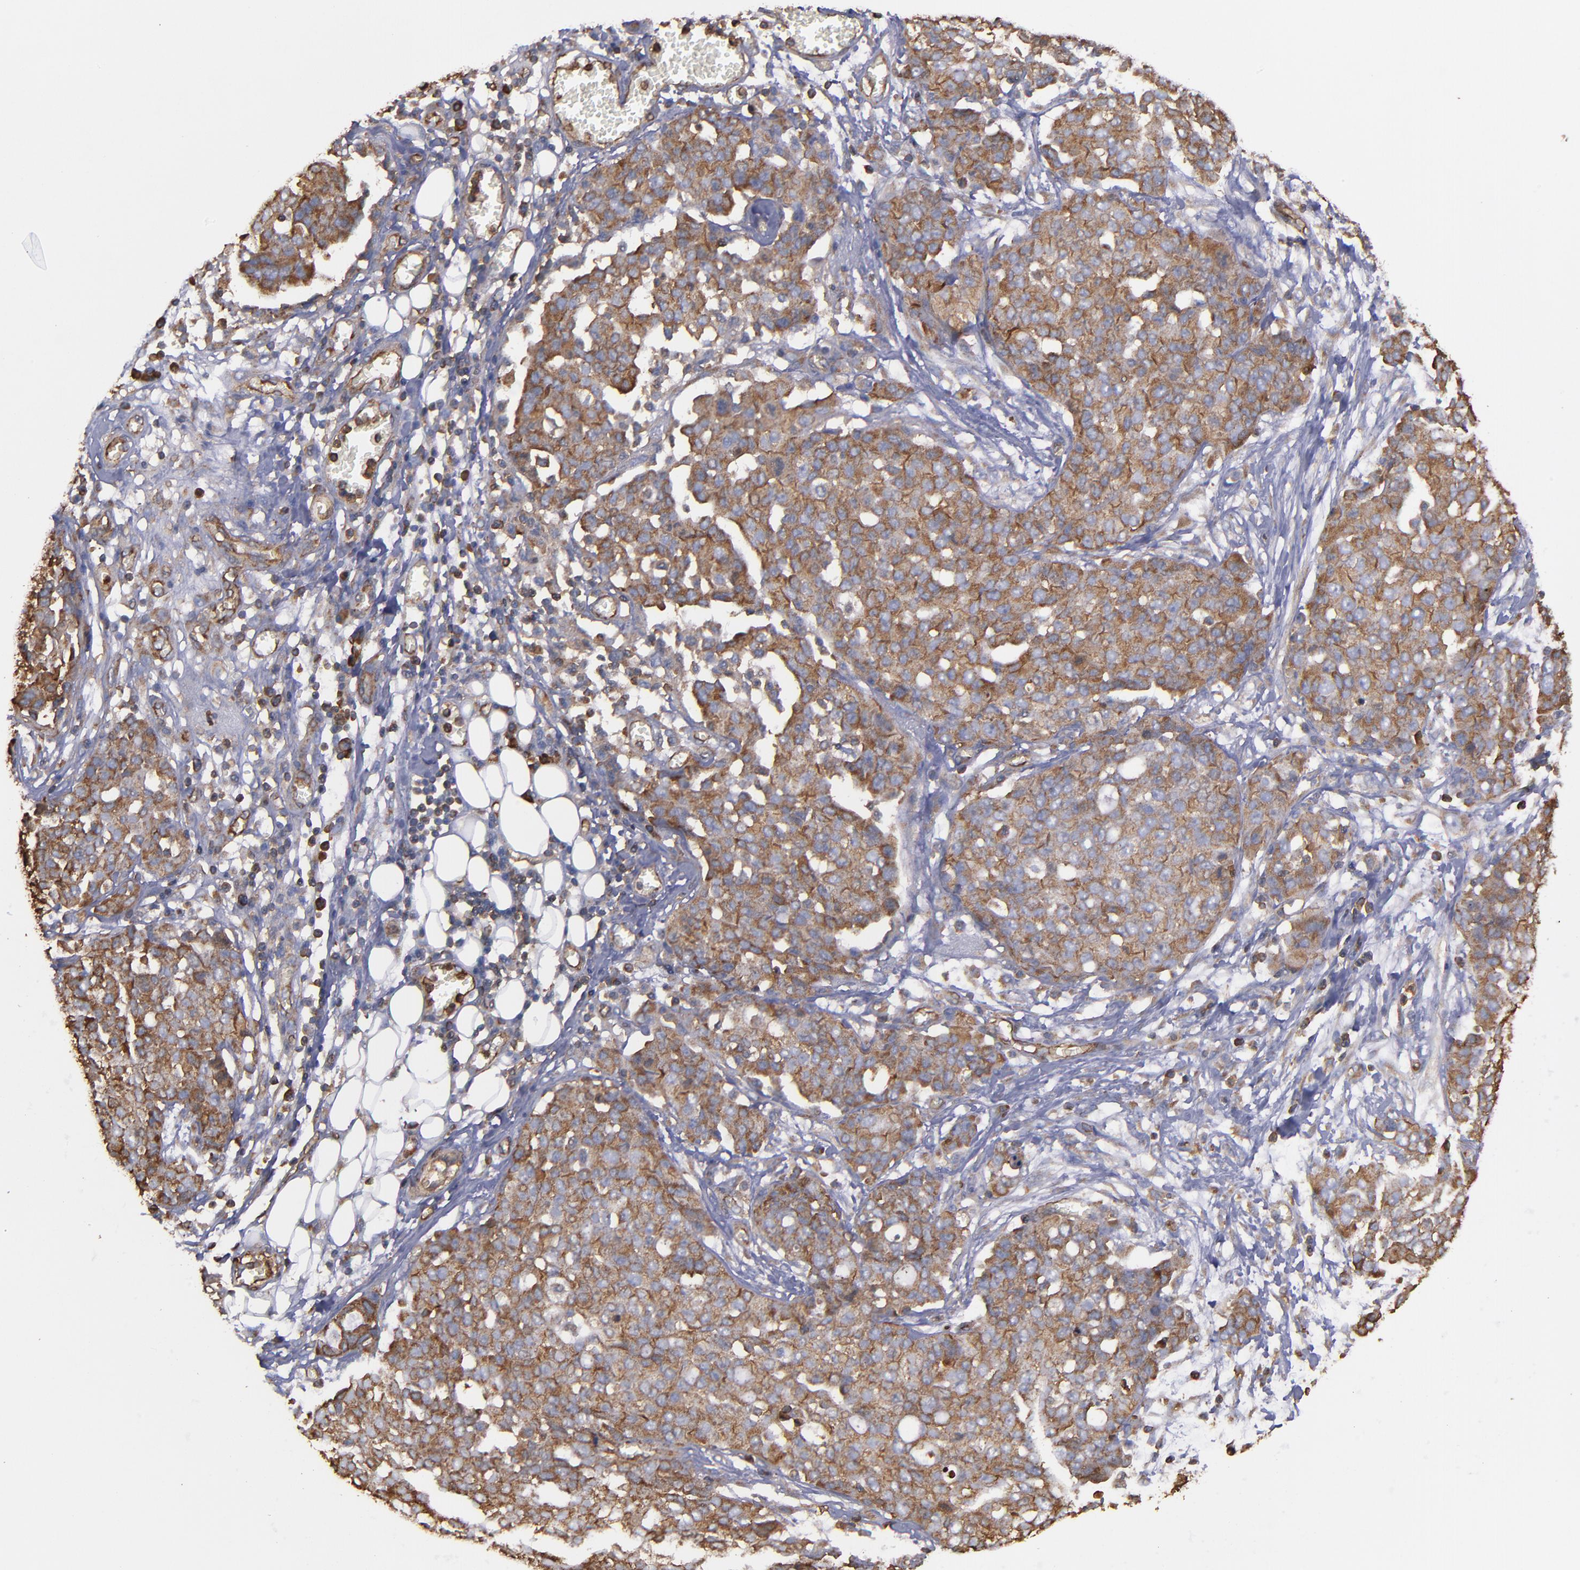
{"staining": {"intensity": "moderate", "quantity": ">75%", "location": "cytoplasmic/membranous"}, "tissue": "ovarian cancer", "cell_type": "Tumor cells", "image_type": "cancer", "snomed": [{"axis": "morphology", "description": "Cystadenocarcinoma, serous, NOS"}, {"axis": "topography", "description": "Soft tissue"}, {"axis": "topography", "description": "Ovary"}], "caption": "Protein staining of ovarian cancer (serous cystadenocarcinoma) tissue demonstrates moderate cytoplasmic/membranous positivity in approximately >75% of tumor cells. The protein is shown in brown color, while the nuclei are stained blue.", "gene": "ACTN4", "patient": {"sex": "female", "age": 57}}